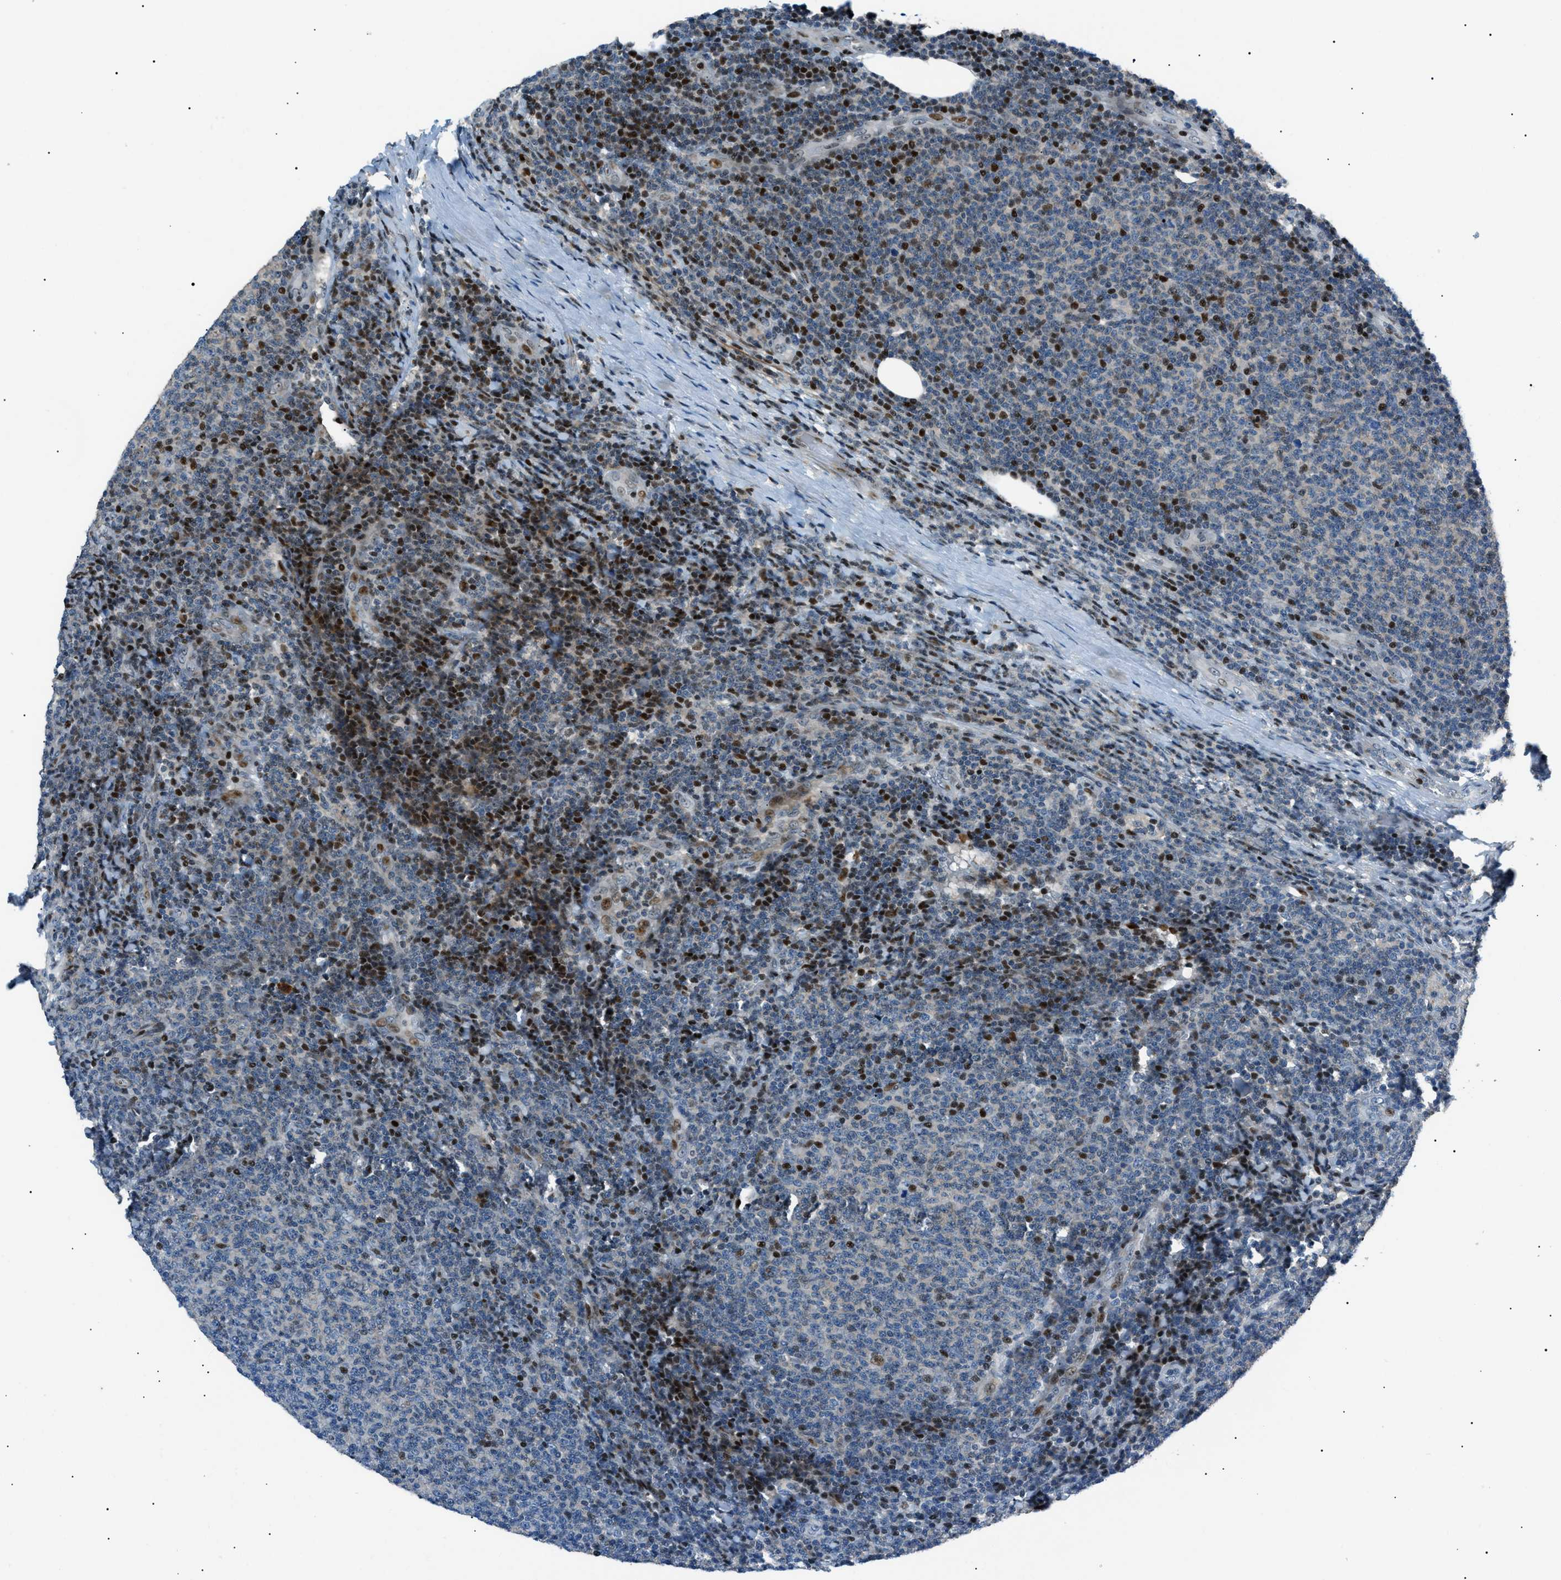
{"staining": {"intensity": "moderate", "quantity": "25%-75%", "location": "nuclear"}, "tissue": "lymphoma", "cell_type": "Tumor cells", "image_type": "cancer", "snomed": [{"axis": "morphology", "description": "Malignant lymphoma, non-Hodgkin's type, Low grade"}, {"axis": "topography", "description": "Lymph node"}], "caption": "Protein analysis of low-grade malignant lymphoma, non-Hodgkin's type tissue demonstrates moderate nuclear staining in approximately 25%-75% of tumor cells.", "gene": "PRKX", "patient": {"sex": "male", "age": 66}}